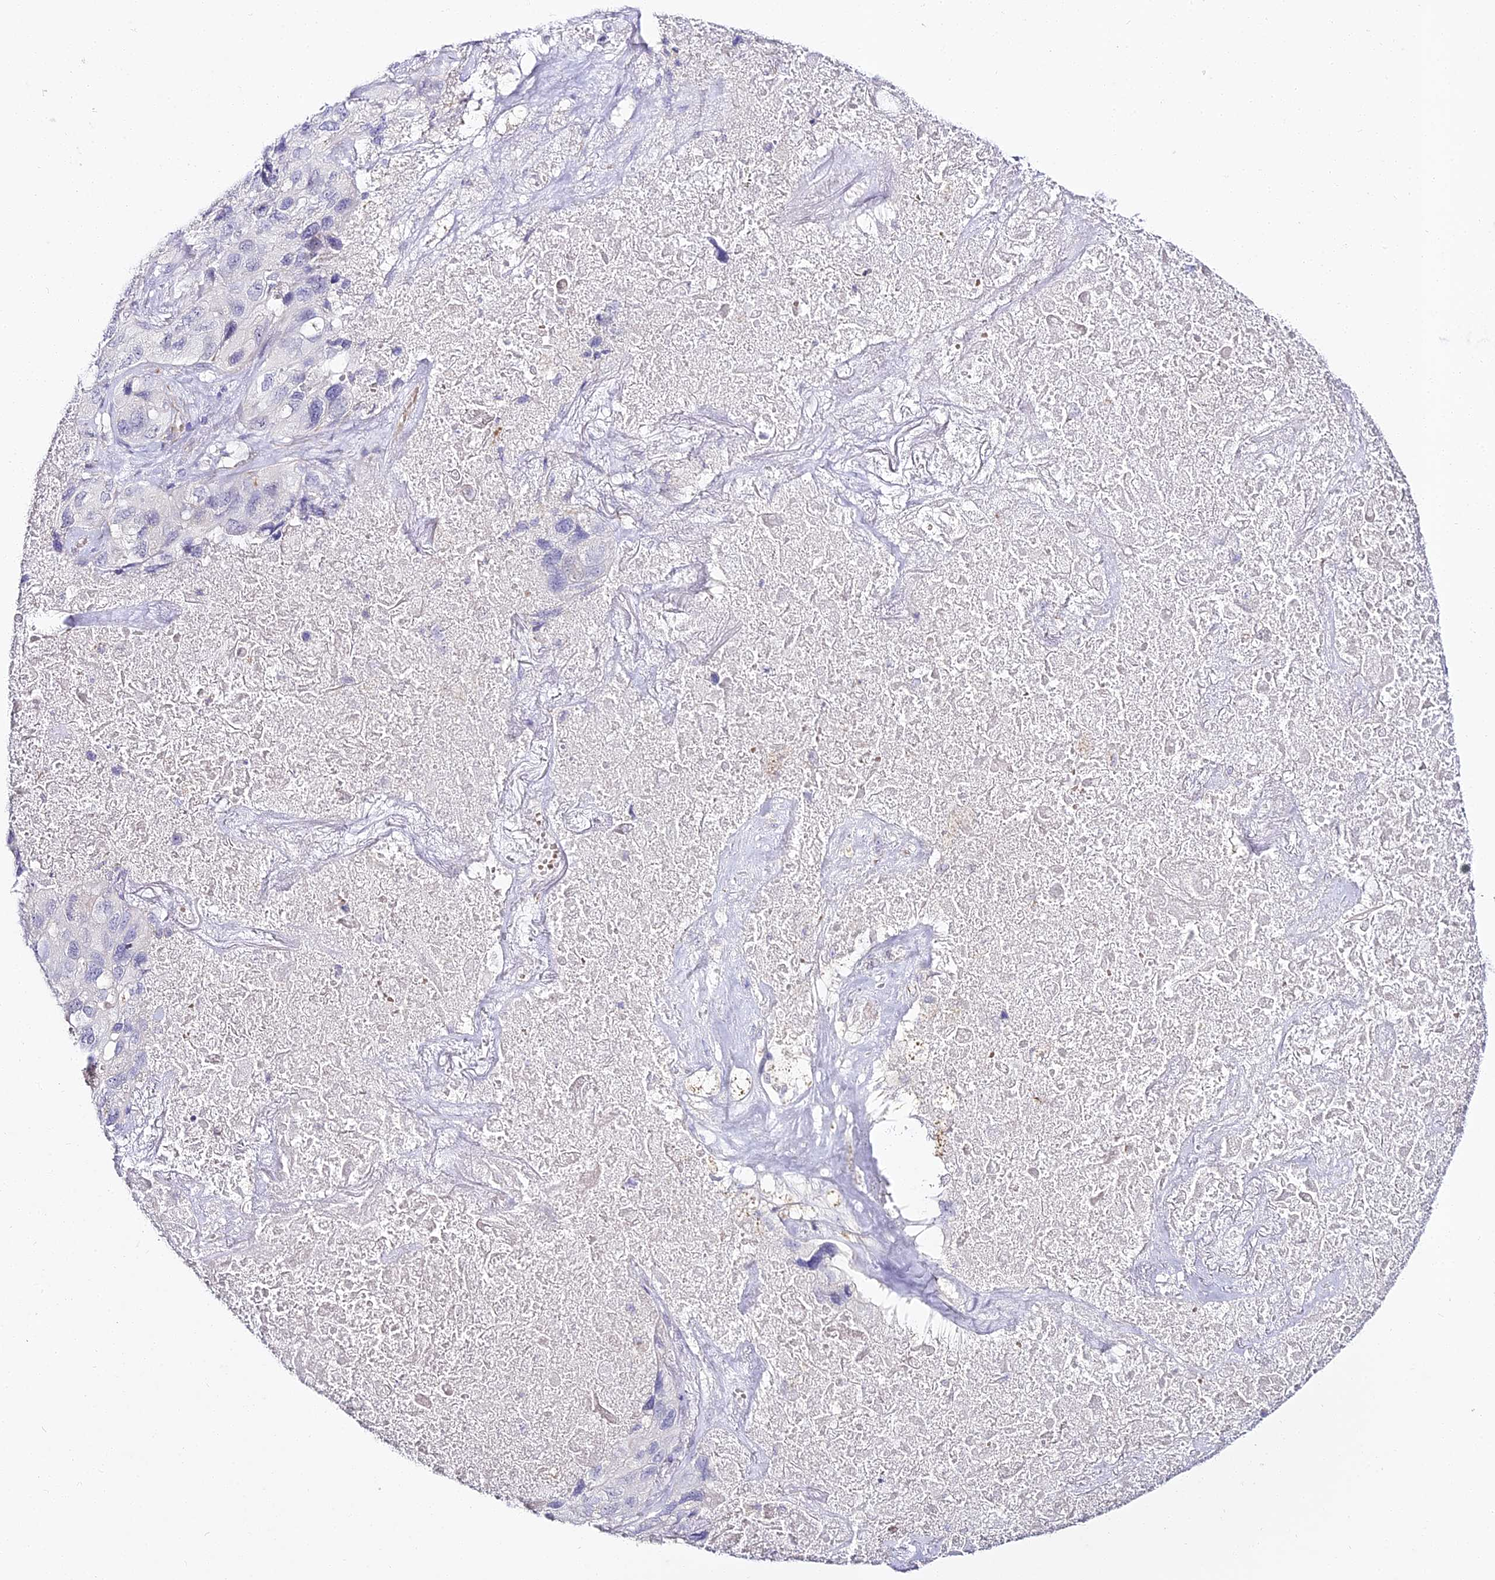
{"staining": {"intensity": "negative", "quantity": "none", "location": "none"}, "tissue": "lung cancer", "cell_type": "Tumor cells", "image_type": "cancer", "snomed": [{"axis": "morphology", "description": "Squamous cell carcinoma, NOS"}, {"axis": "topography", "description": "Lung"}], "caption": "High magnification brightfield microscopy of lung squamous cell carcinoma stained with DAB (brown) and counterstained with hematoxylin (blue): tumor cells show no significant positivity. (DAB immunohistochemistry, high magnification).", "gene": "ALPG", "patient": {"sex": "female", "age": 73}}